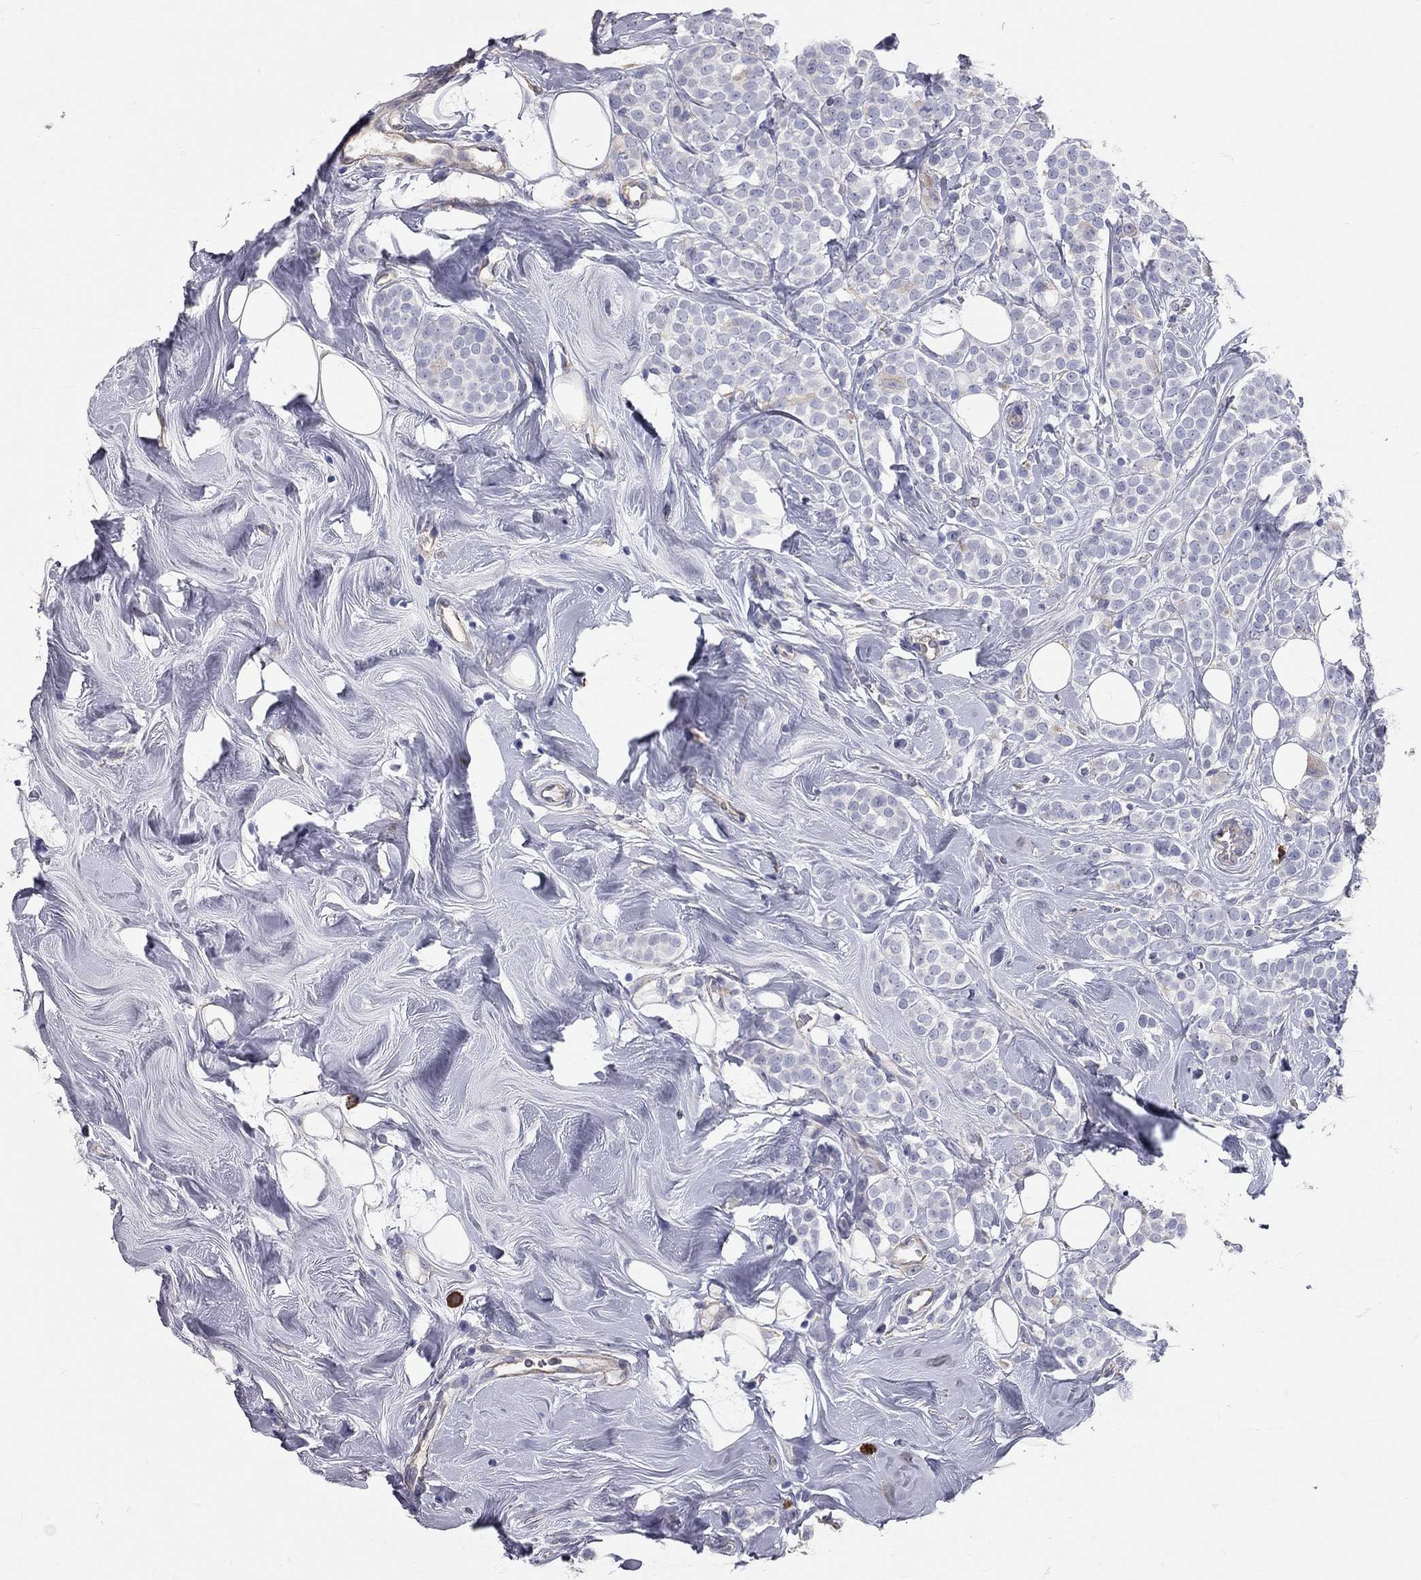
{"staining": {"intensity": "negative", "quantity": "none", "location": "none"}, "tissue": "breast cancer", "cell_type": "Tumor cells", "image_type": "cancer", "snomed": [{"axis": "morphology", "description": "Lobular carcinoma"}, {"axis": "topography", "description": "Breast"}], "caption": "The image demonstrates no staining of tumor cells in lobular carcinoma (breast).", "gene": "C10orf90", "patient": {"sex": "female", "age": 49}}